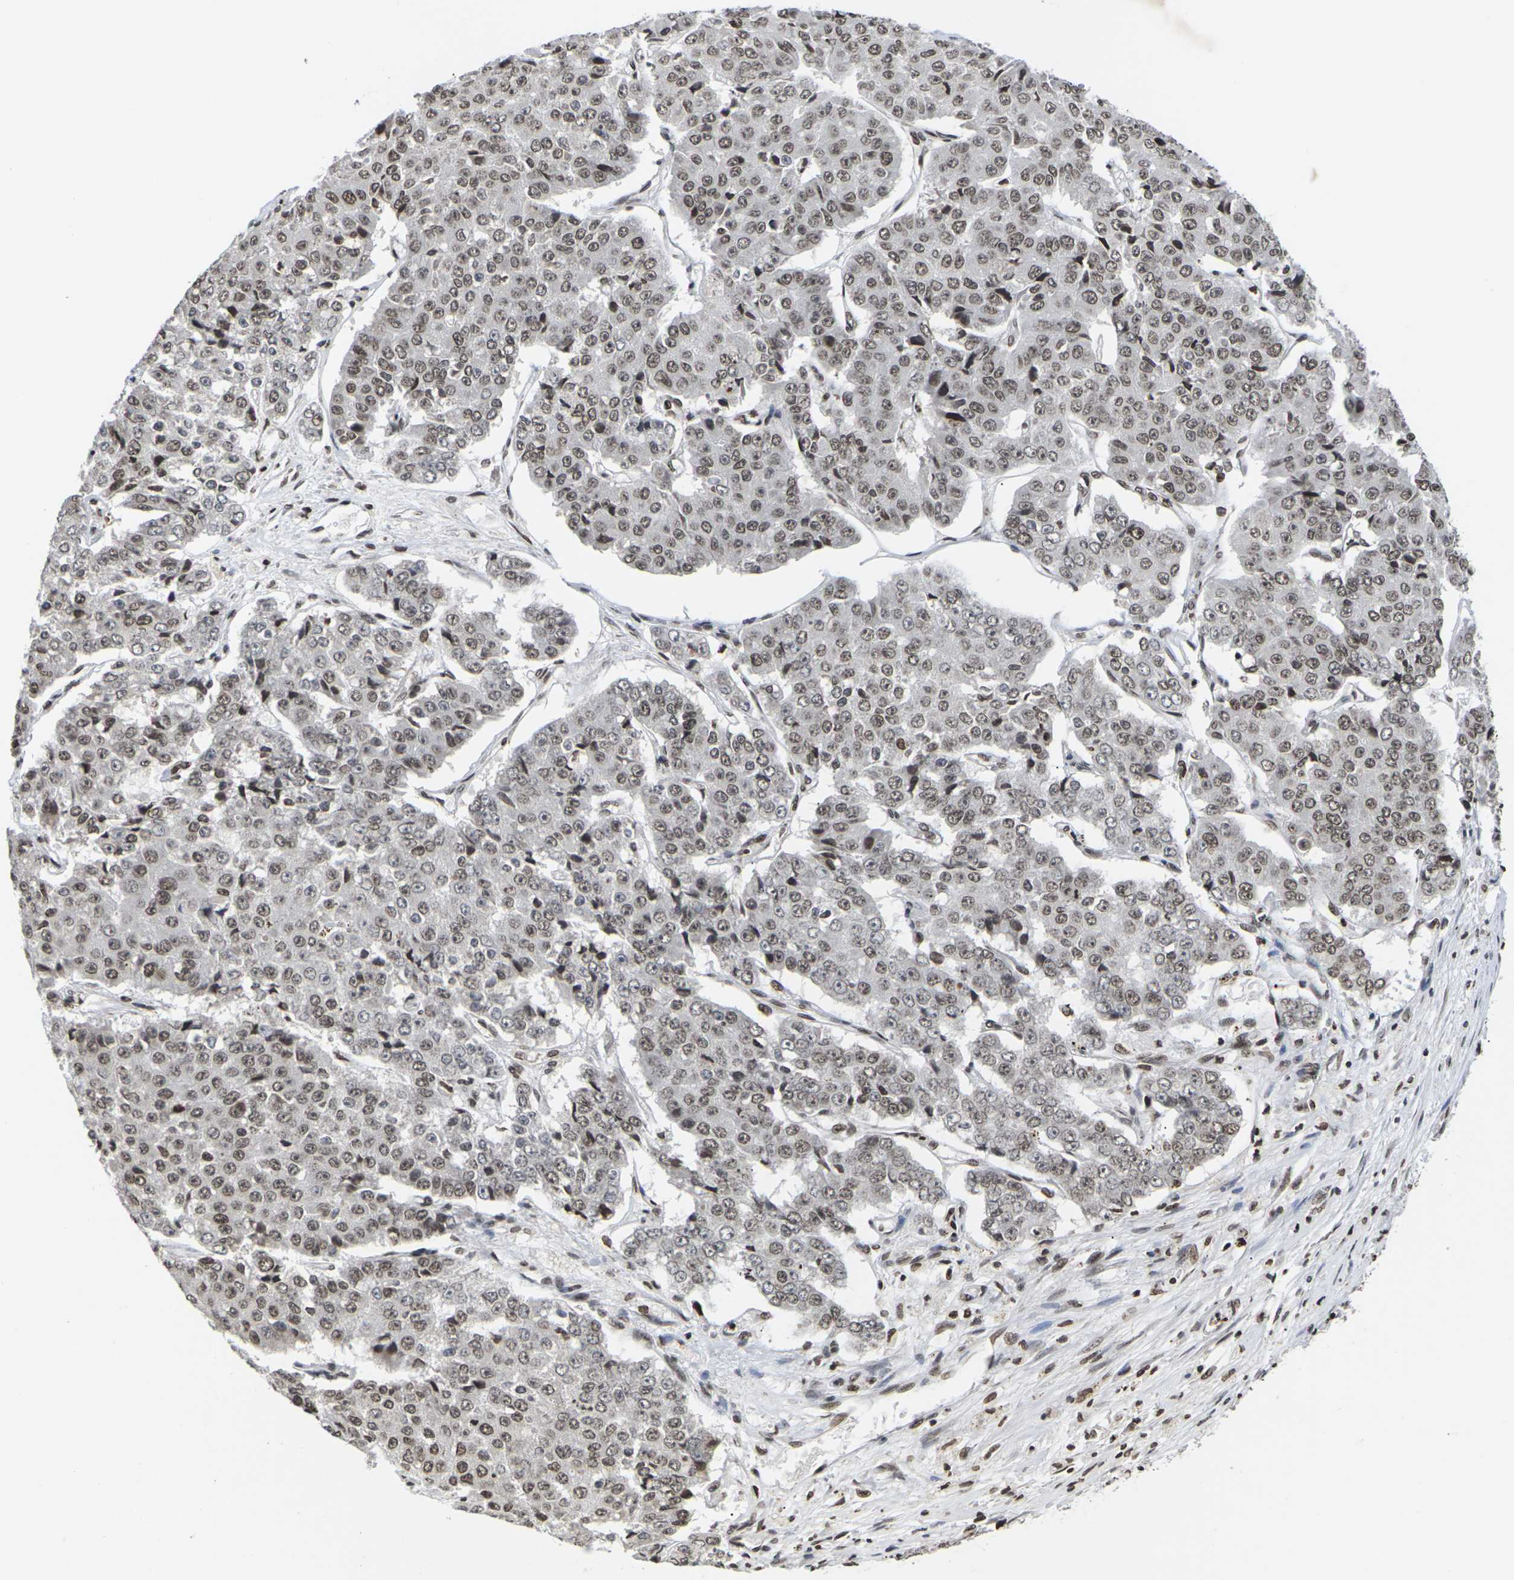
{"staining": {"intensity": "moderate", "quantity": ">75%", "location": "nuclear"}, "tissue": "pancreatic cancer", "cell_type": "Tumor cells", "image_type": "cancer", "snomed": [{"axis": "morphology", "description": "Adenocarcinoma, NOS"}, {"axis": "topography", "description": "Pancreas"}], "caption": "Immunohistochemical staining of pancreatic cancer (adenocarcinoma) shows moderate nuclear protein expression in about >75% of tumor cells.", "gene": "ETV5", "patient": {"sex": "male", "age": 50}}